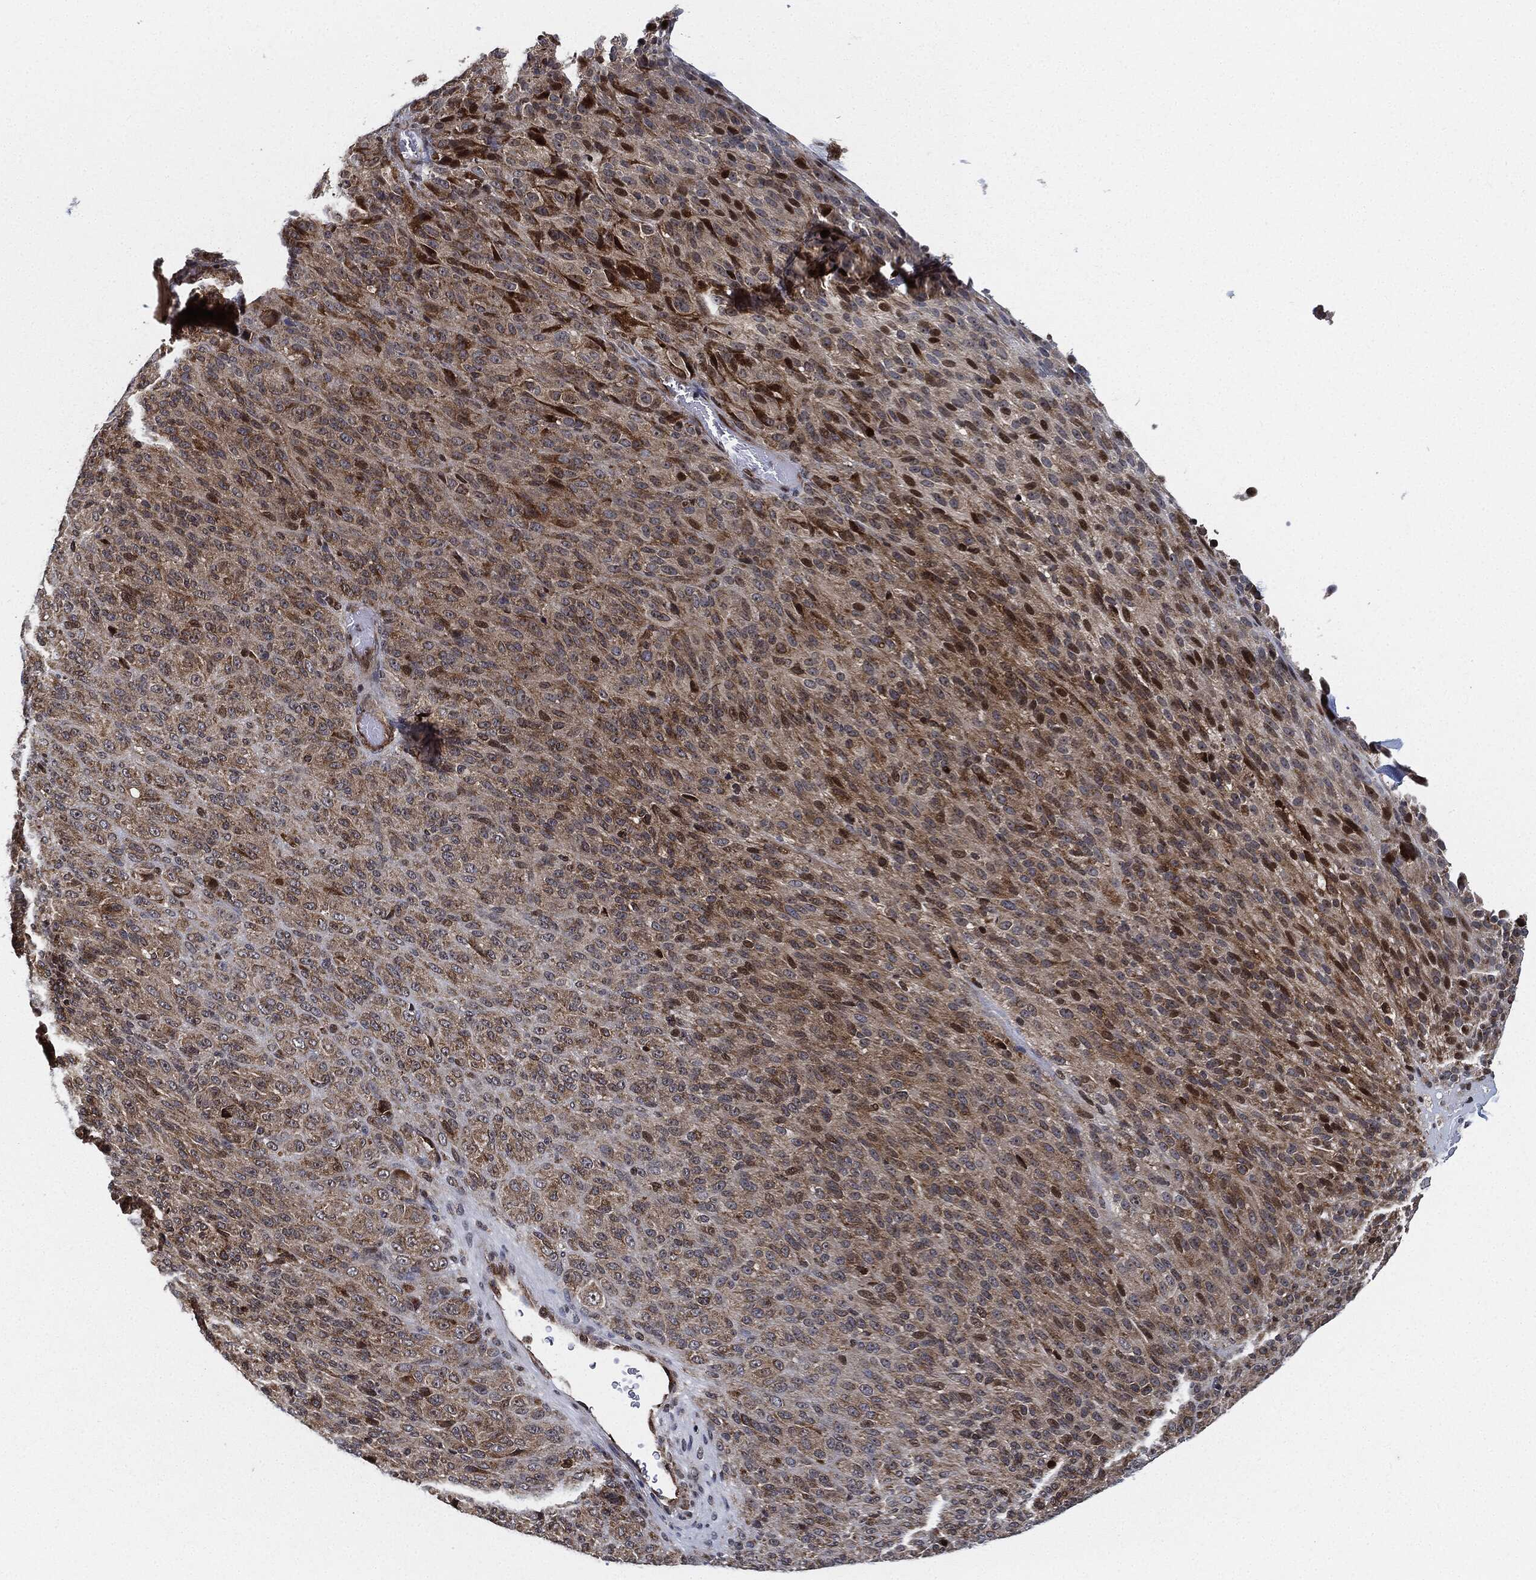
{"staining": {"intensity": "moderate", "quantity": "25%-75%", "location": "cytoplasmic/membranous"}, "tissue": "melanoma", "cell_type": "Tumor cells", "image_type": "cancer", "snomed": [{"axis": "morphology", "description": "Malignant melanoma, Metastatic site"}, {"axis": "topography", "description": "Brain"}], "caption": "A high-resolution photomicrograph shows IHC staining of malignant melanoma (metastatic site), which displays moderate cytoplasmic/membranous expression in approximately 25%-75% of tumor cells.", "gene": "RNASEL", "patient": {"sex": "female", "age": 56}}